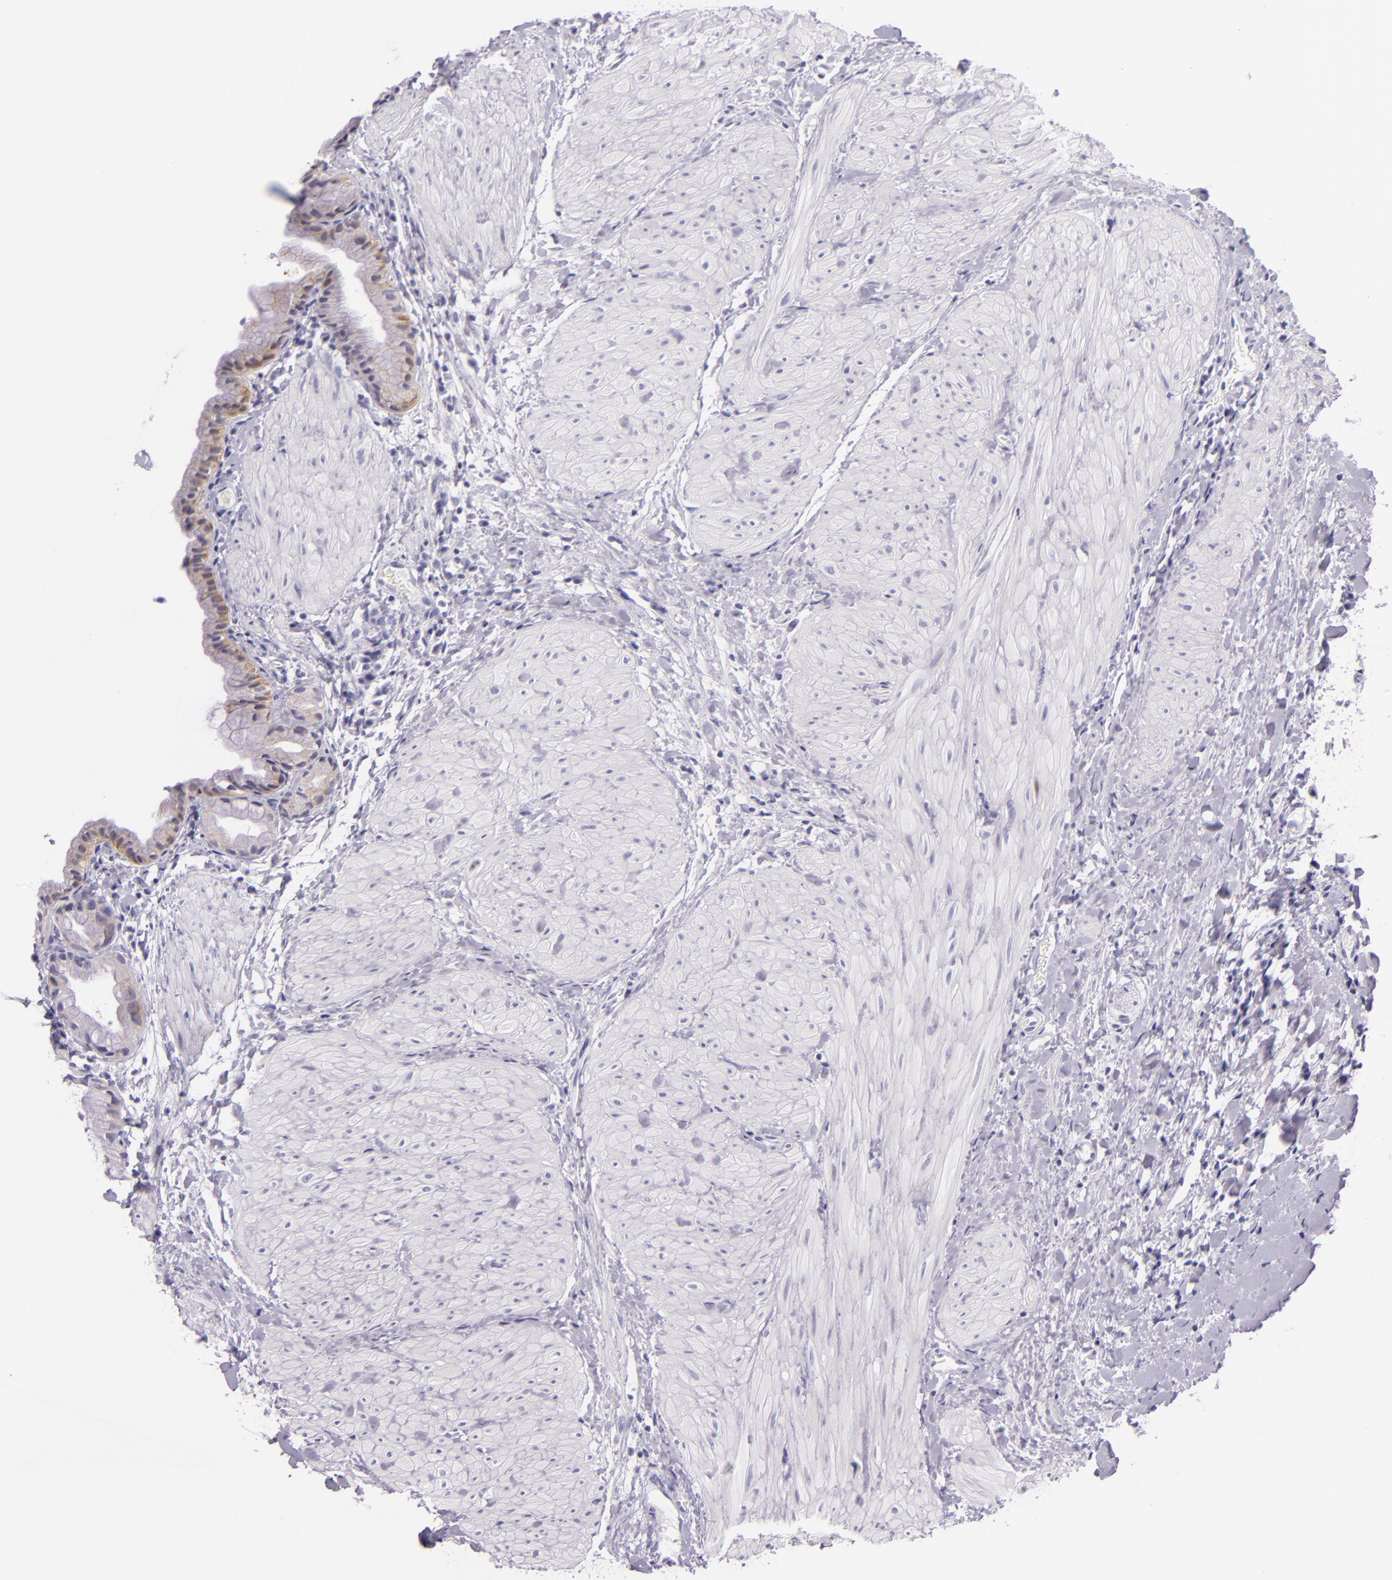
{"staining": {"intensity": "moderate", "quantity": "25%-75%", "location": "cytoplasmic/membranous"}, "tissue": "gallbladder", "cell_type": "Glandular cells", "image_type": "normal", "snomed": [{"axis": "morphology", "description": "Normal tissue, NOS"}, {"axis": "morphology", "description": "Inflammation, NOS"}, {"axis": "topography", "description": "Gallbladder"}], "caption": "High-power microscopy captured an immunohistochemistry photomicrograph of normal gallbladder, revealing moderate cytoplasmic/membranous staining in approximately 25%-75% of glandular cells.", "gene": "HSP90AA1", "patient": {"sex": "male", "age": 66}}